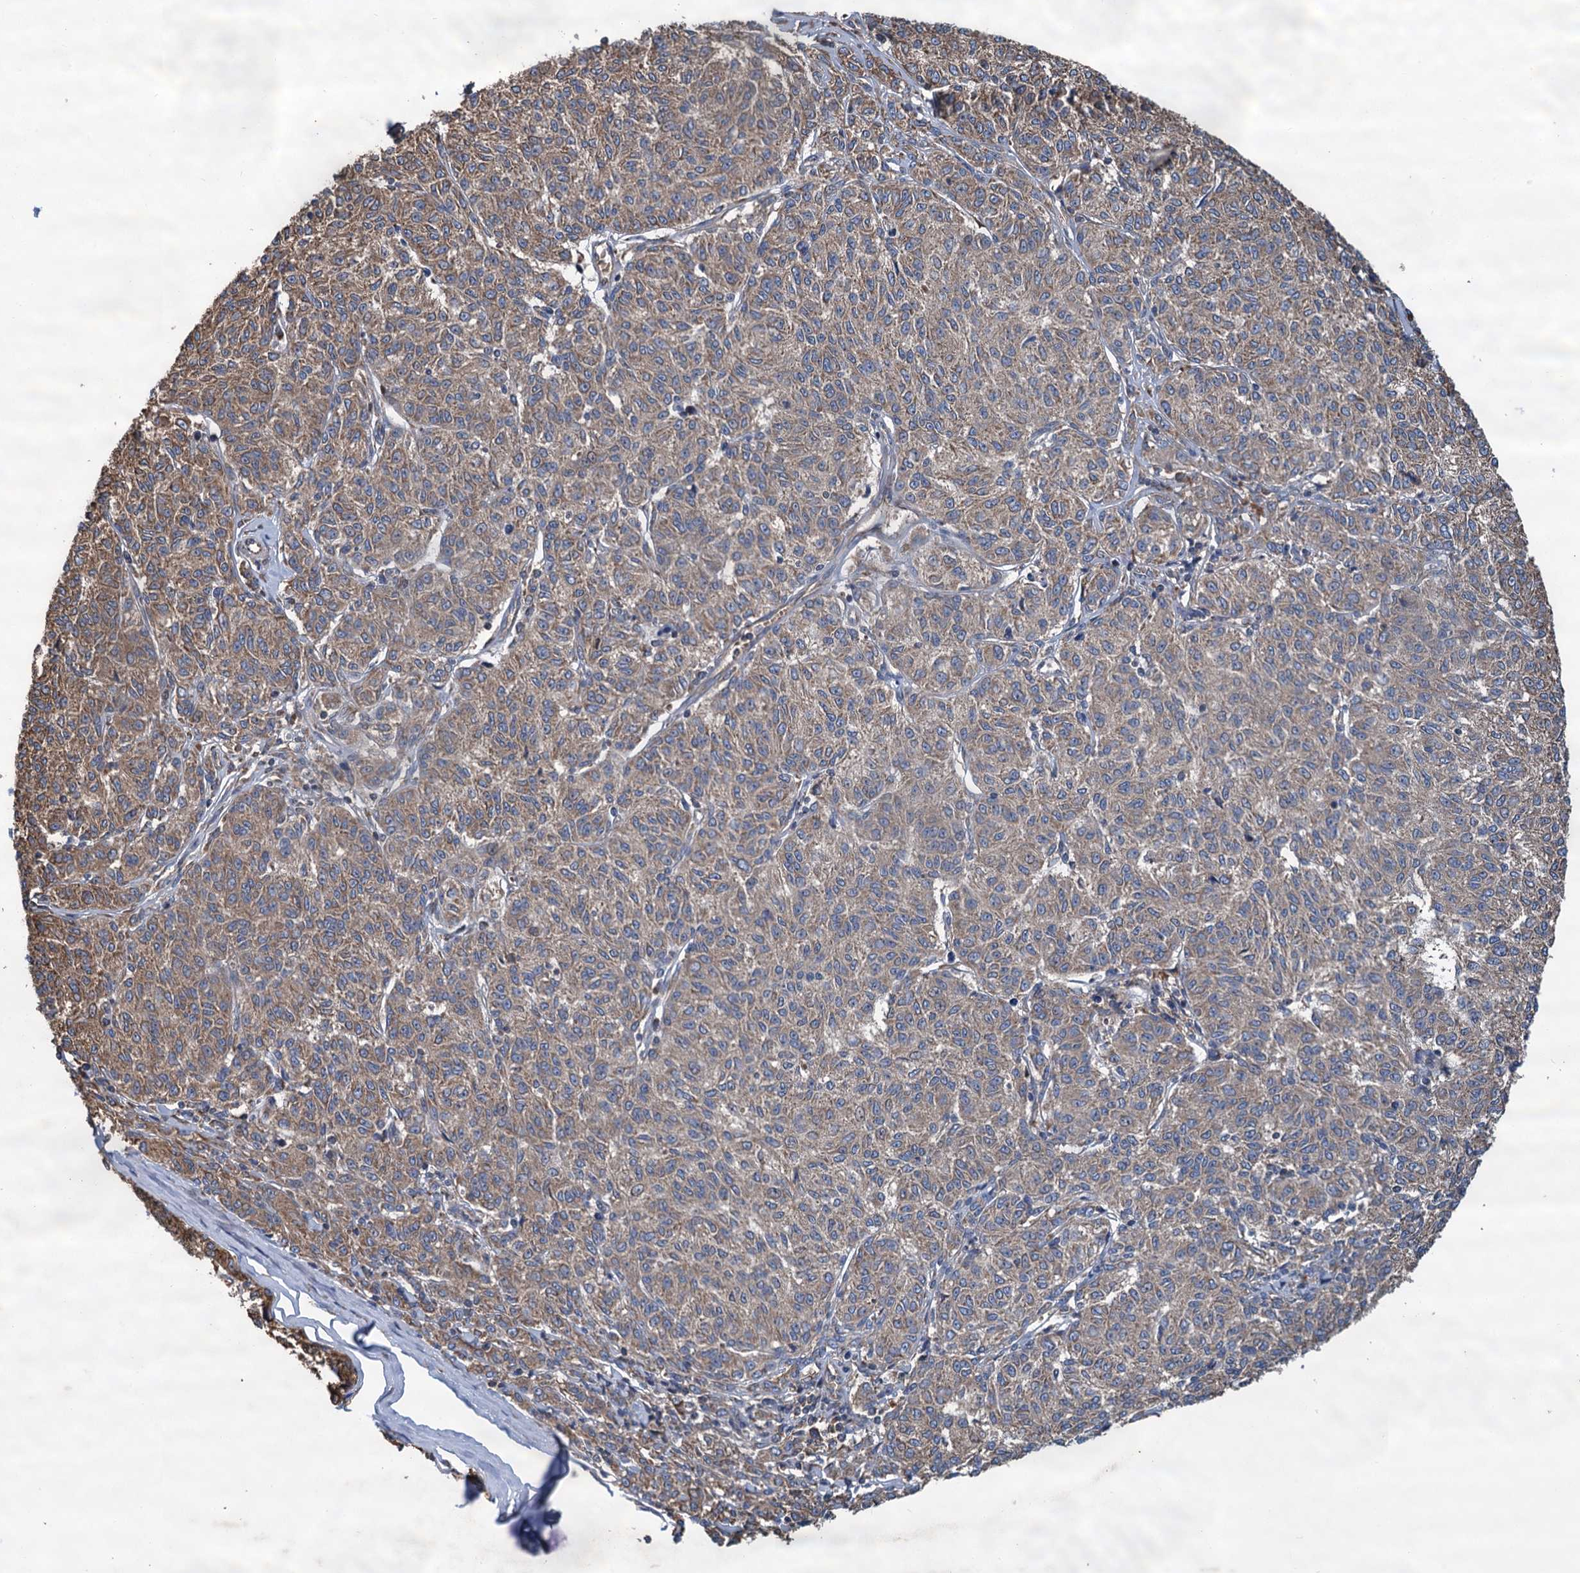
{"staining": {"intensity": "moderate", "quantity": ">75%", "location": "cytoplasmic/membranous"}, "tissue": "melanoma", "cell_type": "Tumor cells", "image_type": "cancer", "snomed": [{"axis": "morphology", "description": "Malignant melanoma, NOS"}, {"axis": "topography", "description": "Skin"}], "caption": "The immunohistochemical stain shows moderate cytoplasmic/membranous expression in tumor cells of melanoma tissue.", "gene": "LINS1", "patient": {"sex": "female", "age": 72}}